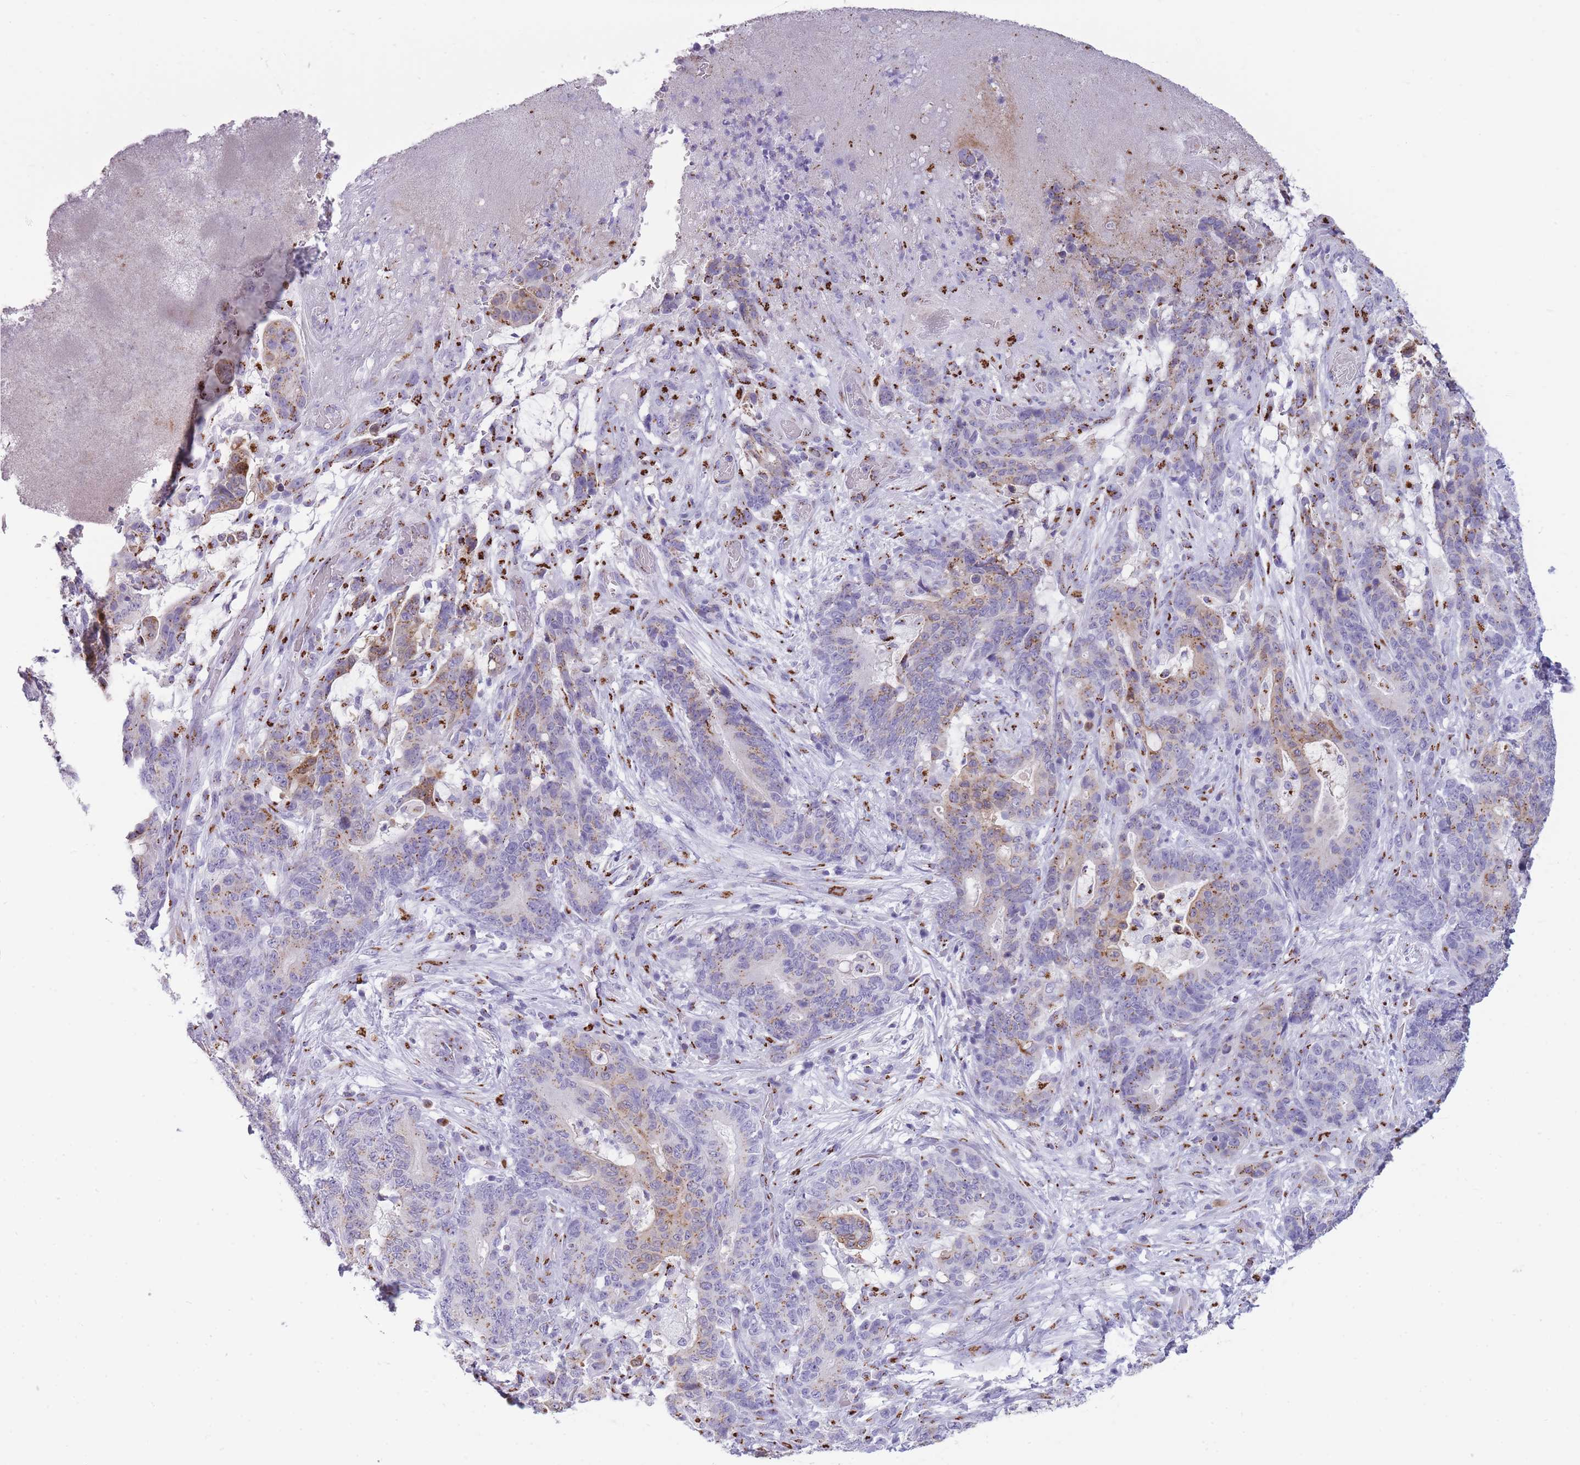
{"staining": {"intensity": "moderate", "quantity": "25%-75%", "location": "cytoplasmic/membranous"}, "tissue": "stomach cancer", "cell_type": "Tumor cells", "image_type": "cancer", "snomed": [{"axis": "morphology", "description": "Normal tissue, NOS"}, {"axis": "morphology", "description": "Adenocarcinoma, NOS"}, {"axis": "topography", "description": "Stomach"}], "caption": "Immunohistochemistry (IHC) photomicrograph of neoplastic tissue: human stomach cancer (adenocarcinoma) stained using immunohistochemistry (IHC) demonstrates medium levels of moderate protein expression localized specifically in the cytoplasmic/membranous of tumor cells, appearing as a cytoplasmic/membranous brown color.", "gene": "B4GALT2", "patient": {"sex": "female", "age": 64}}